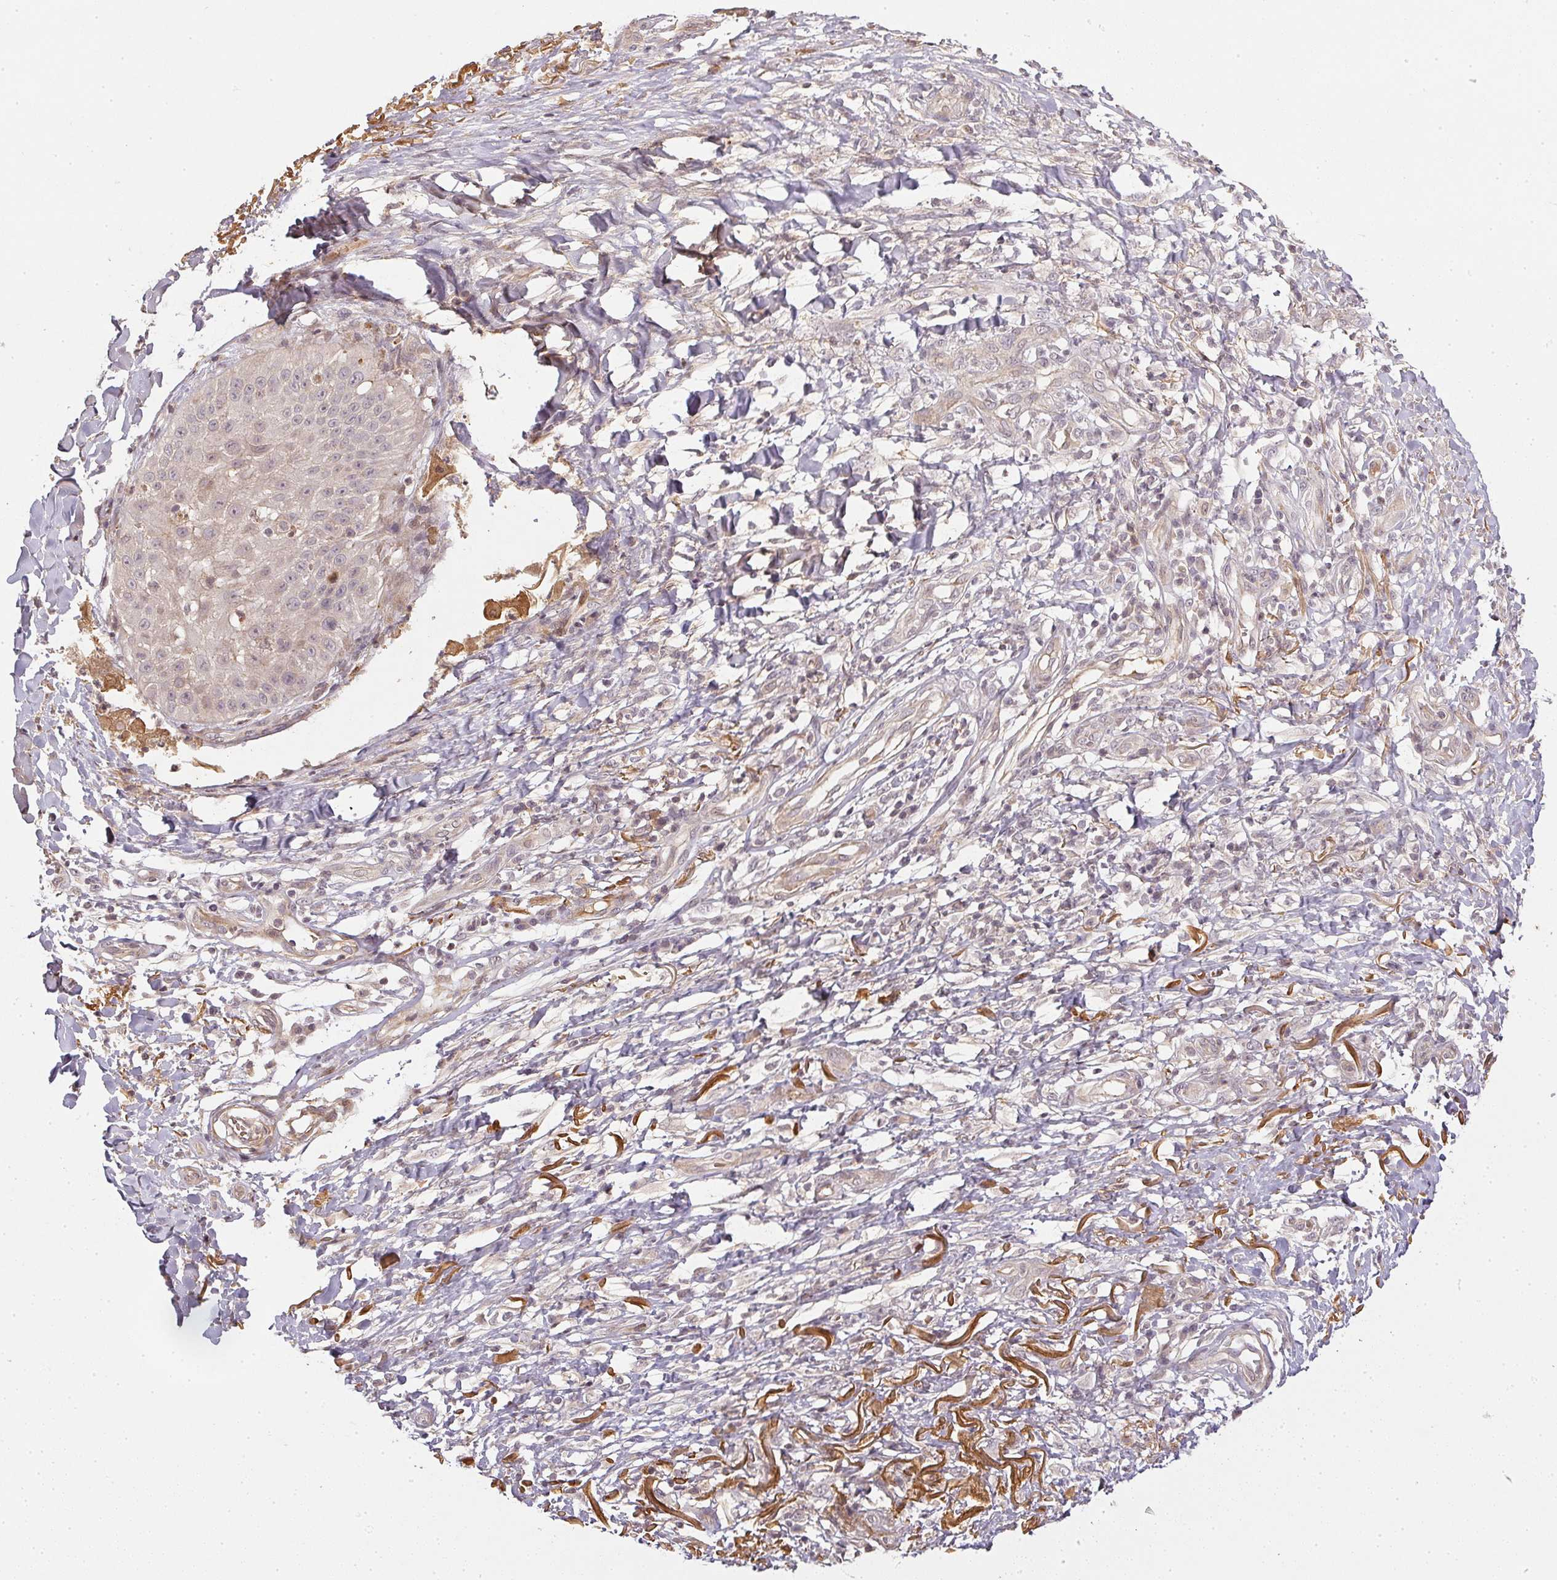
{"staining": {"intensity": "negative", "quantity": "none", "location": "none"}, "tissue": "skin cancer", "cell_type": "Tumor cells", "image_type": "cancer", "snomed": [{"axis": "morphology", "description": "Squamous cell carcinoma, NOS"}, {"axis": "topography", "description": "Skin"}], "caption": "Immunohistochemistry of human skin cancer (squamous cell carcinoma) exhibits no expression in tumor cells. Nuclei are stained in blue.", "gene": "SERPINE1", "patient": {"sex": "male", "age": 70}}